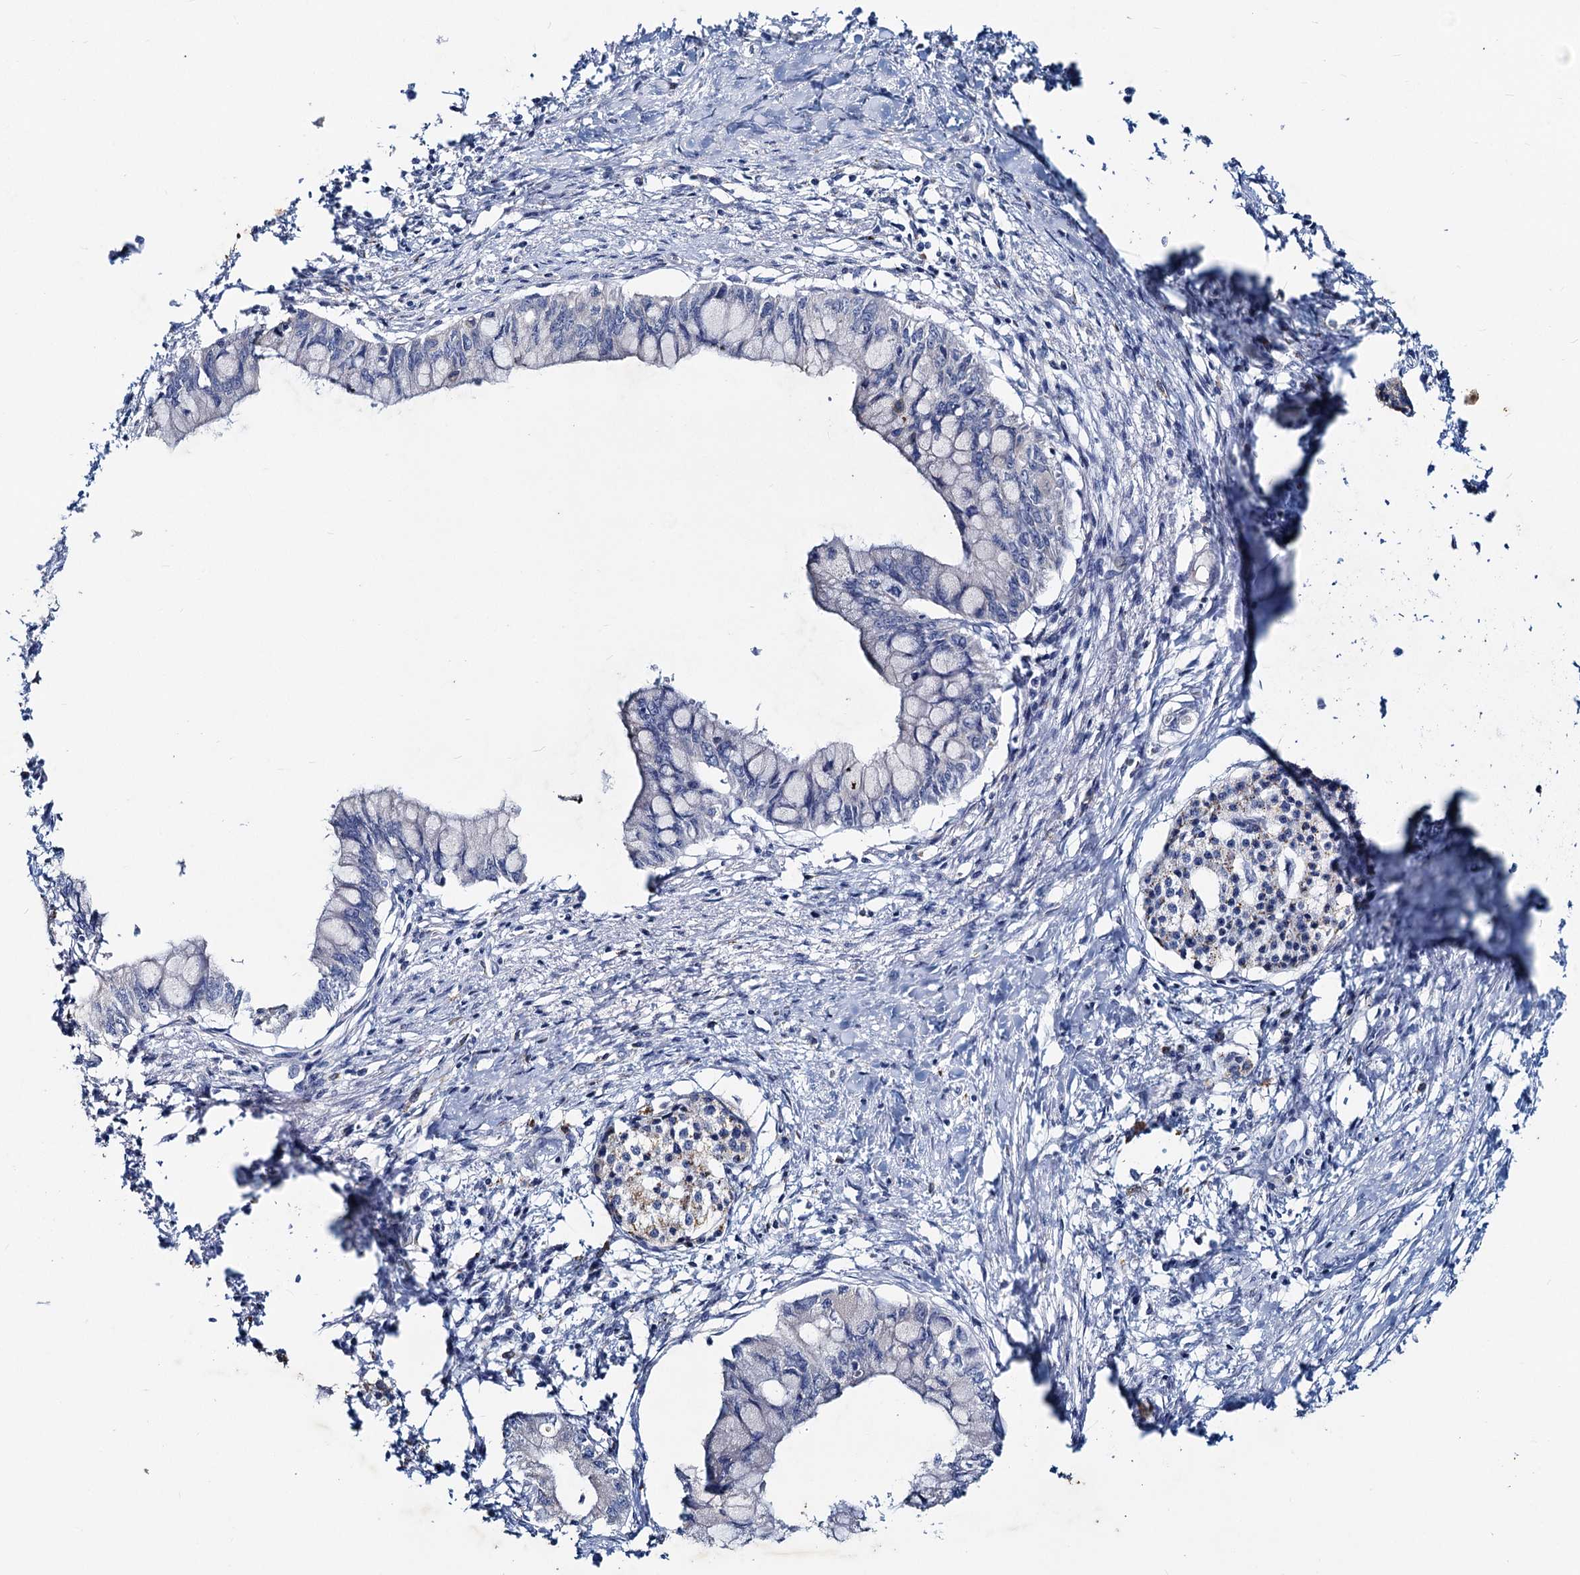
{"staining": {"intensity": "negative", "quantity": "none", "location": "none"}, "tissue": "pancreatic cancer", "cell_type": "Tumor cells", "image_type": "cancer", "snomed": [{"axis": "morphology", "description": "Adenocarcinoma, NOS"}, {"axis": "topography", "description": "Pancreas"}], "caption": "Tumor cells are negative for protein expression in human pancreatic cancer (adenocarcinoma).", "gene": "TMX2", "patient": {"sex": "male", "age": 48}}